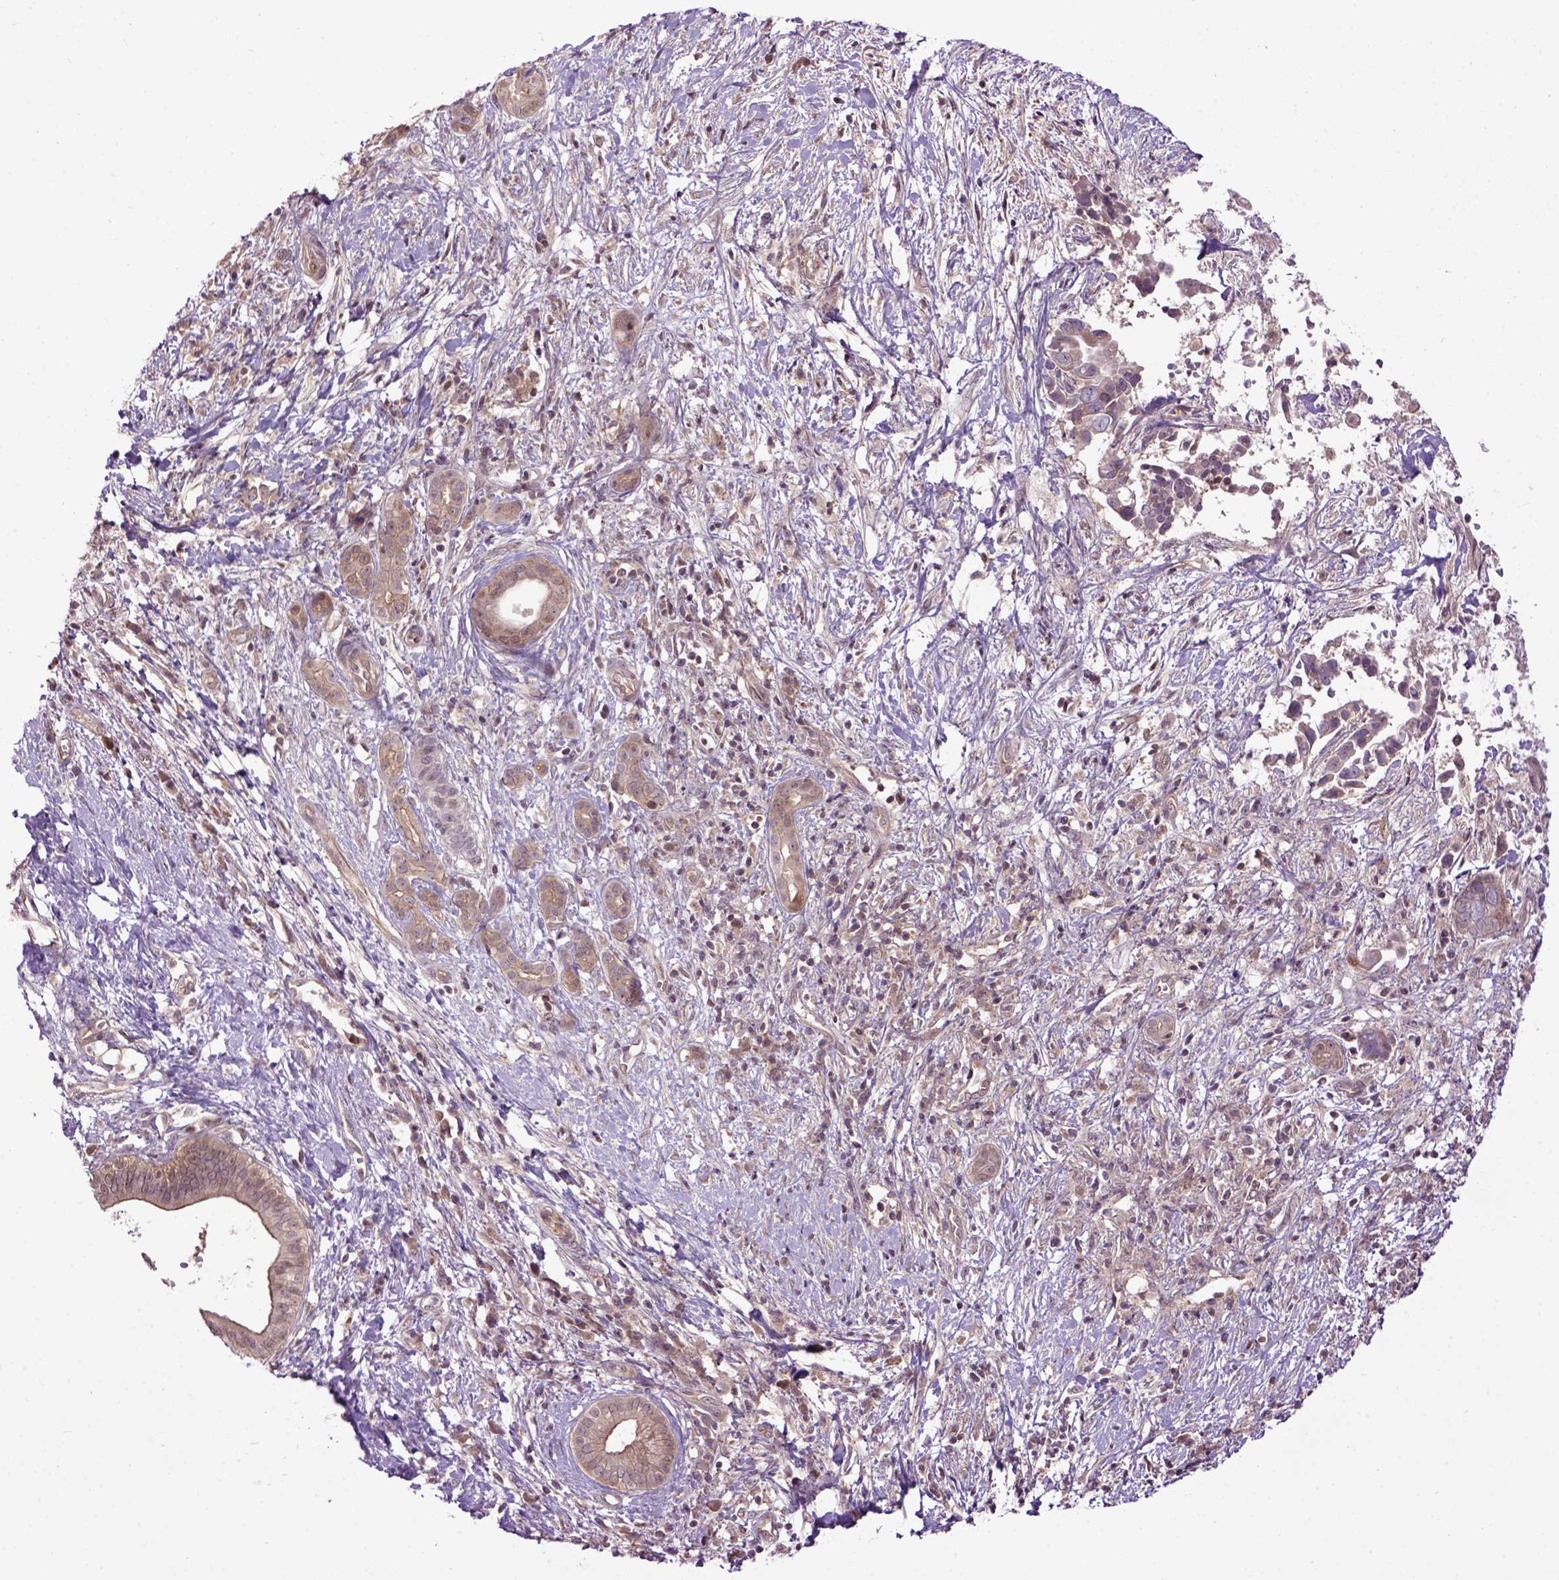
{"staining": {"intensity": "moderate", "quantity": ">75%", "location": "cytoplasmic/membranous,nuclear"}, "tissue": "pancreatic cancer", "cell_type": "Tumor cells", "image_type": "cancer", "snomed": [{"axis": "morphology", "description": "Adenocarcinoma, NOS"}, {"axis": "topography", "description": "Pancreas"}], "caption": "Immunohistochemical staining of human pancreatic adenocarcinoma displays medium levels of moderate cytoplasmic/membranous and nuclear expression in approximately >75% of tumor cells.", "gene": "WDR48", "patient": {"sex": "male", "age": 61}}